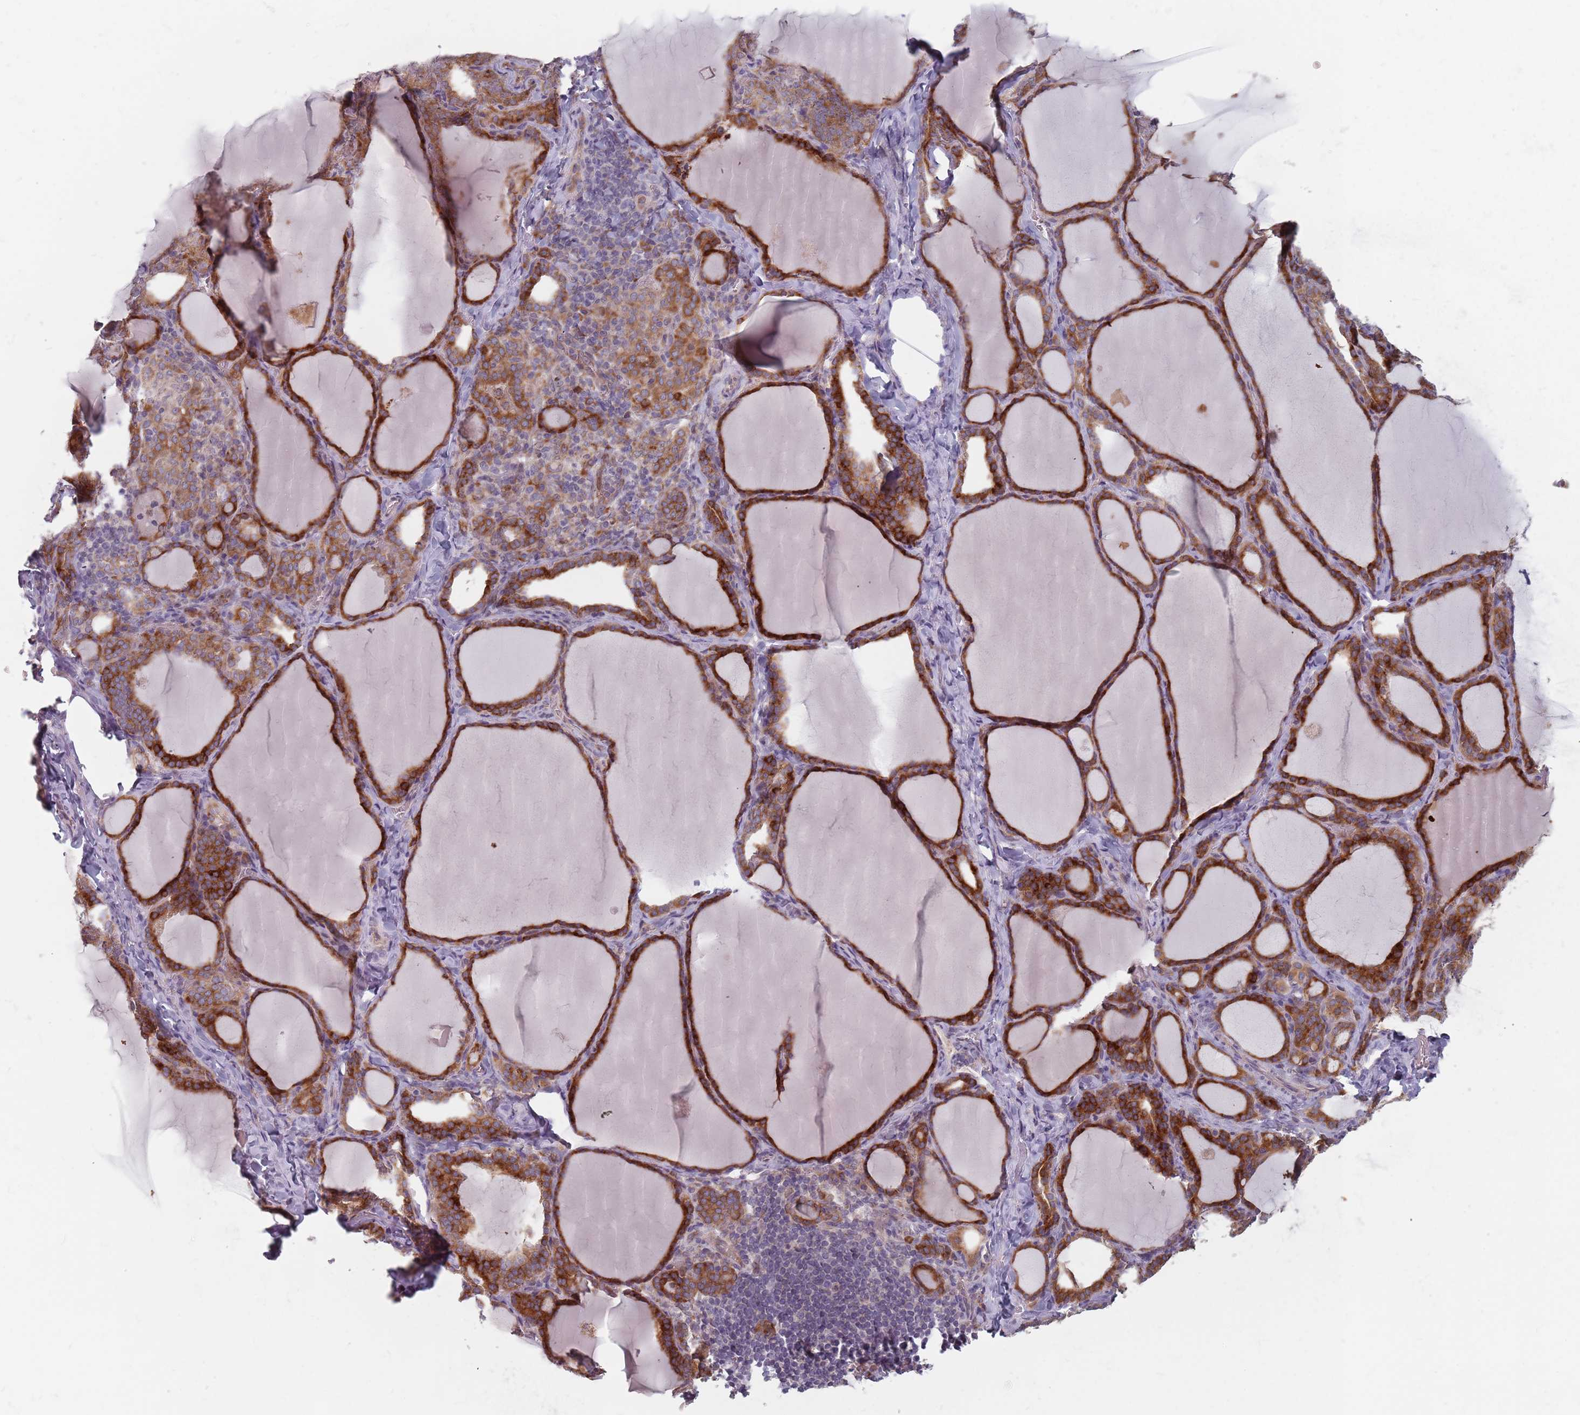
{"staining": {"intensity": "strong", "quantity": ">75%", "location": "cytoplasmic/membranous"}, "tissue": "thyroid gland", "cell_type": "Glandular cells", "image_type": "normal", "snomed": [{"axis": "morphology", "description": "Normal tissue, NOS"}, {"axis": "topography", "description": "Thyroid gland"}], "caption": "Human thyroid gland stained for a protein (brown) shows strong cytoplasmic/membranous positive staining in approximately >75% of glandular cells.", "gene": "ADAL", "patient": {"sex": "female", "age": 39}}